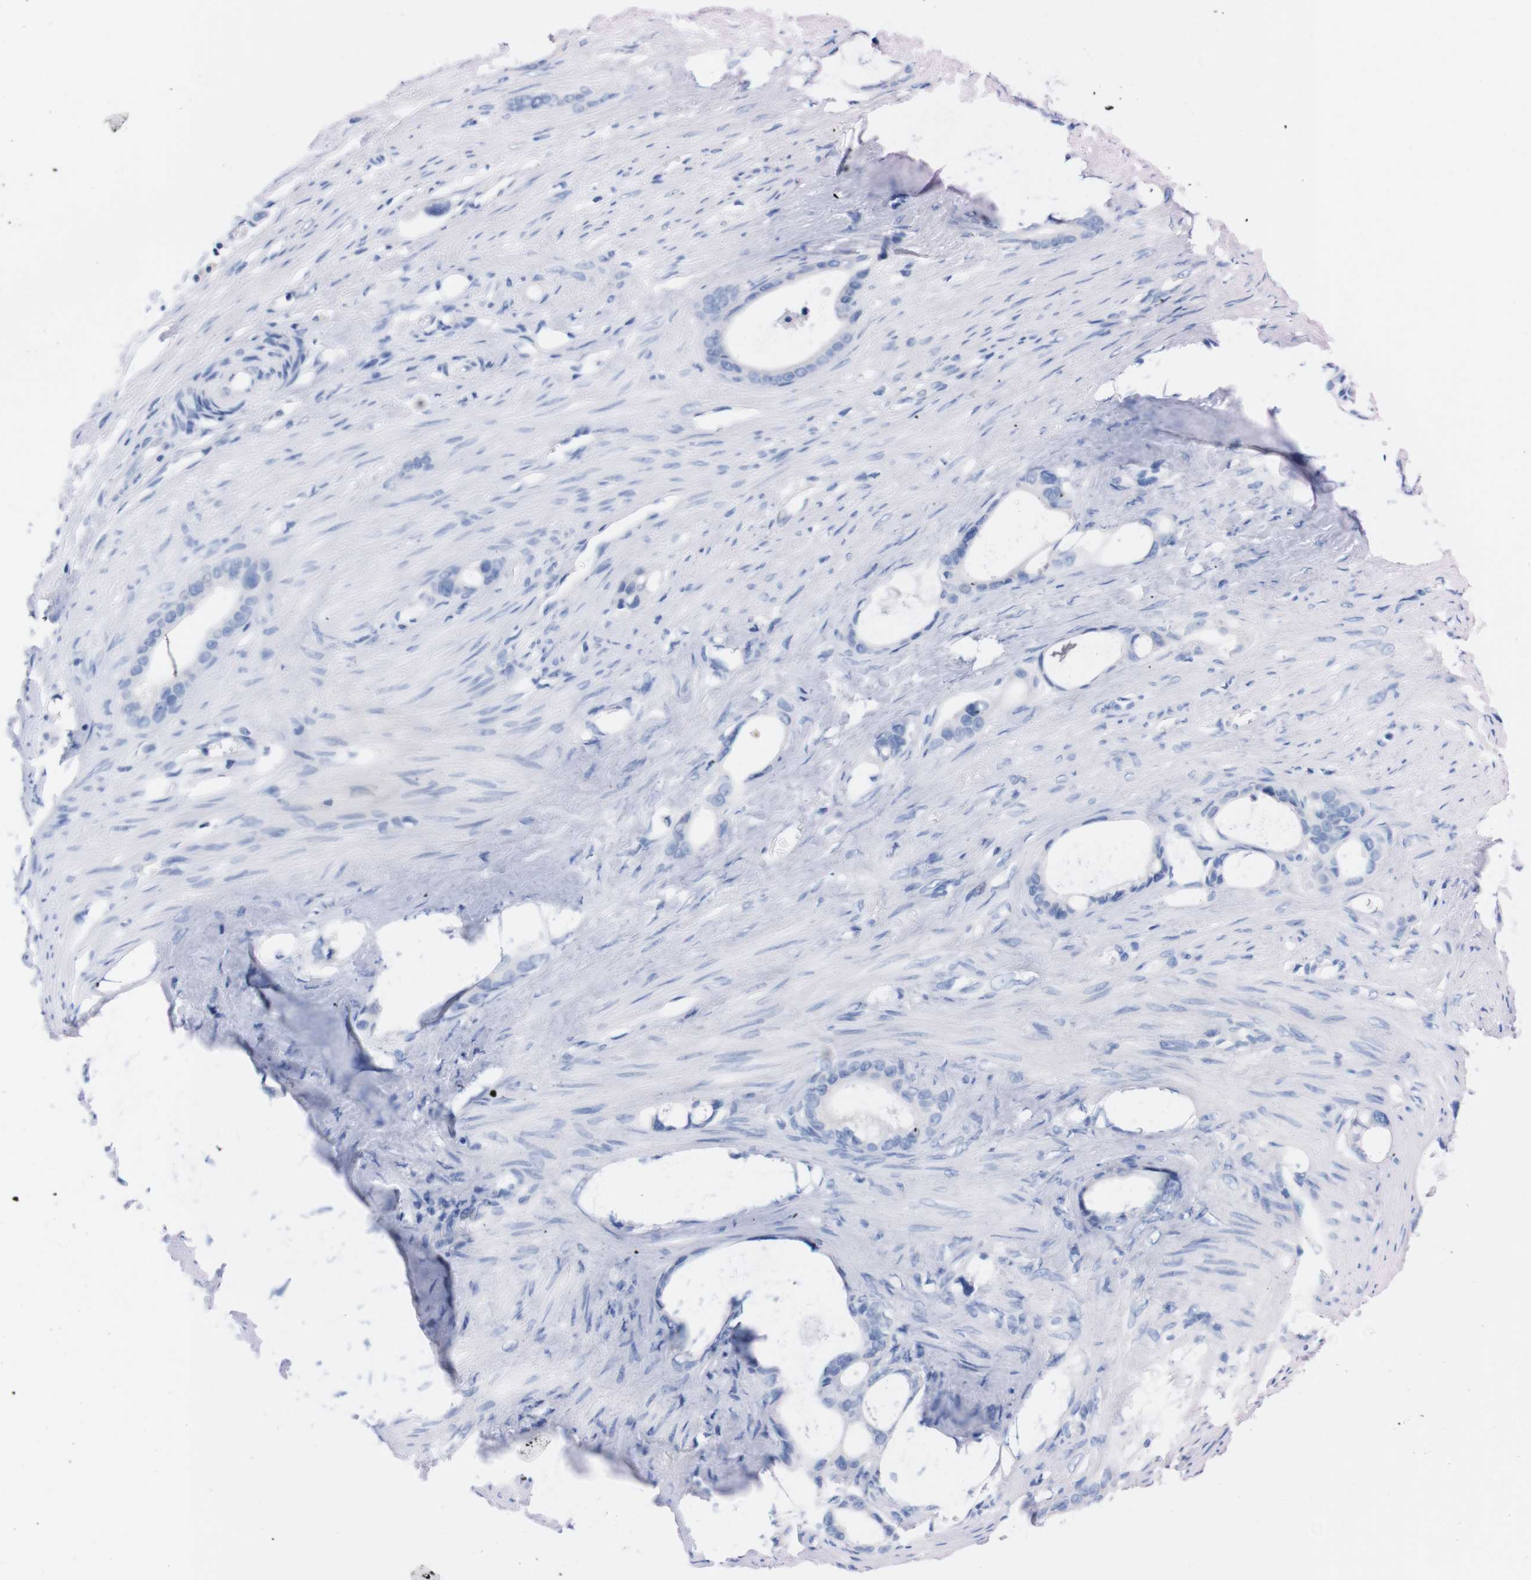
{"staining": {"intensity": "negative", "quantity": "none", "location": "none"}, "tissue": "stomach cancer", "cell_type": "Tumor cells", "image_type": "cancer", "snomed": [{"axis": "morphology", "description": "Adenocarcinoma, NOS"}, {"axis": "topography", "description": "Stomach"}], "caption": "Immunohistochemistry of stomach cancer (adenocarcinoma) displays no staining in tumor cells.", "gene": "TMEM243", "patient": {"sex": "female", "age": 75}}